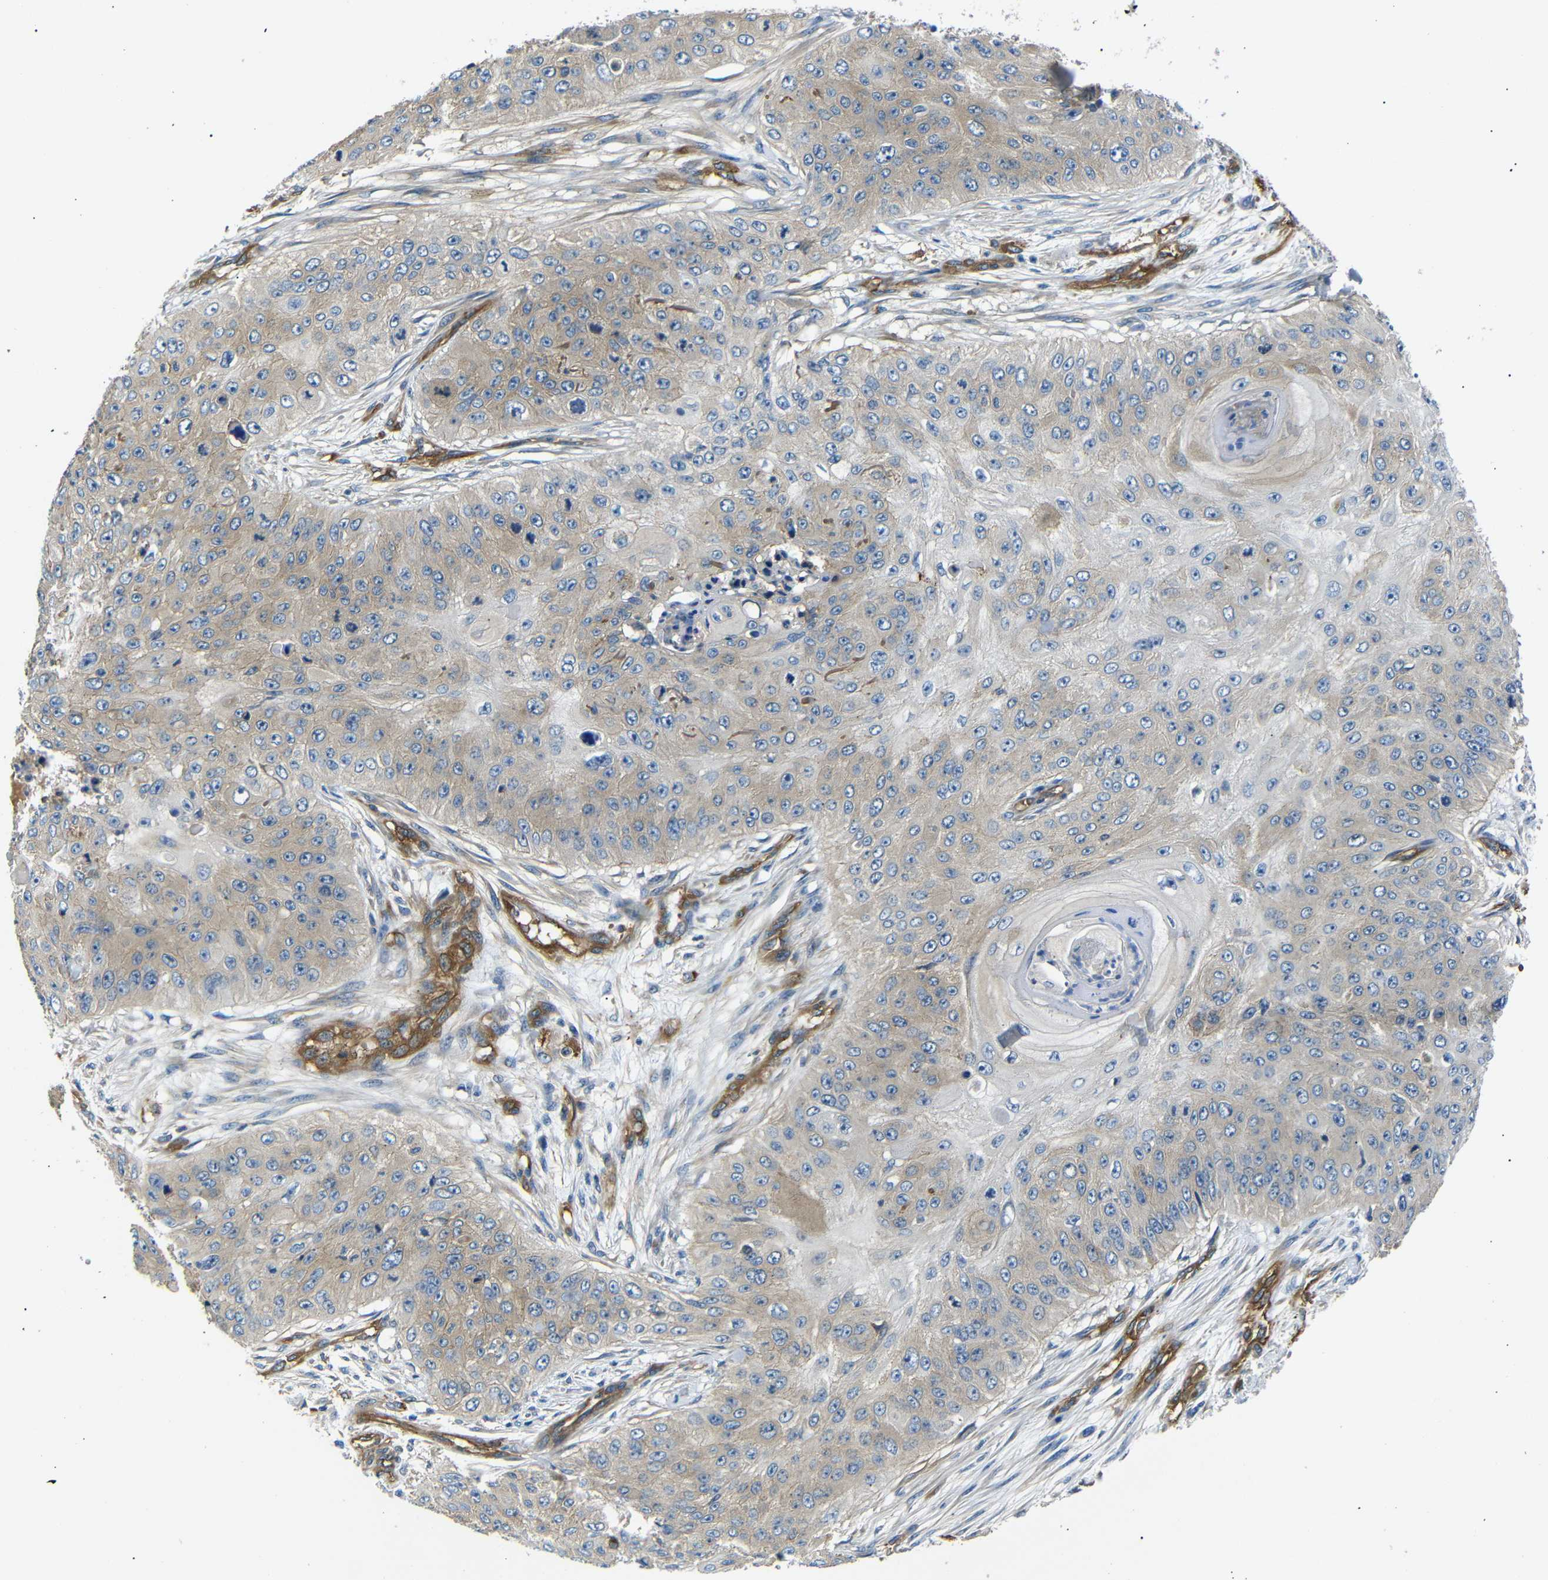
{"staining": {"intensity": "weak", "quantity": "25%-75%", "location": "cytoplasmic/membranous"}, "tissue": "skin cancer", "cell_type": "Tumor cells", "image_type": "cancer", "snomed": [{"axis": "morphology", "description": "Squamous cell carcinoma, NOS"}, {"axis": "topography", "description": "Skin"}], "caption": "Immunohistochemical staining of human skin cancer (squamous cell carcinoma) shows weak cytoplasmic/membranous protein positivity in about 25%-75% of tumor cells.", "gene": "MYO1B", "patient": {"sex": "female", "age": 80}}